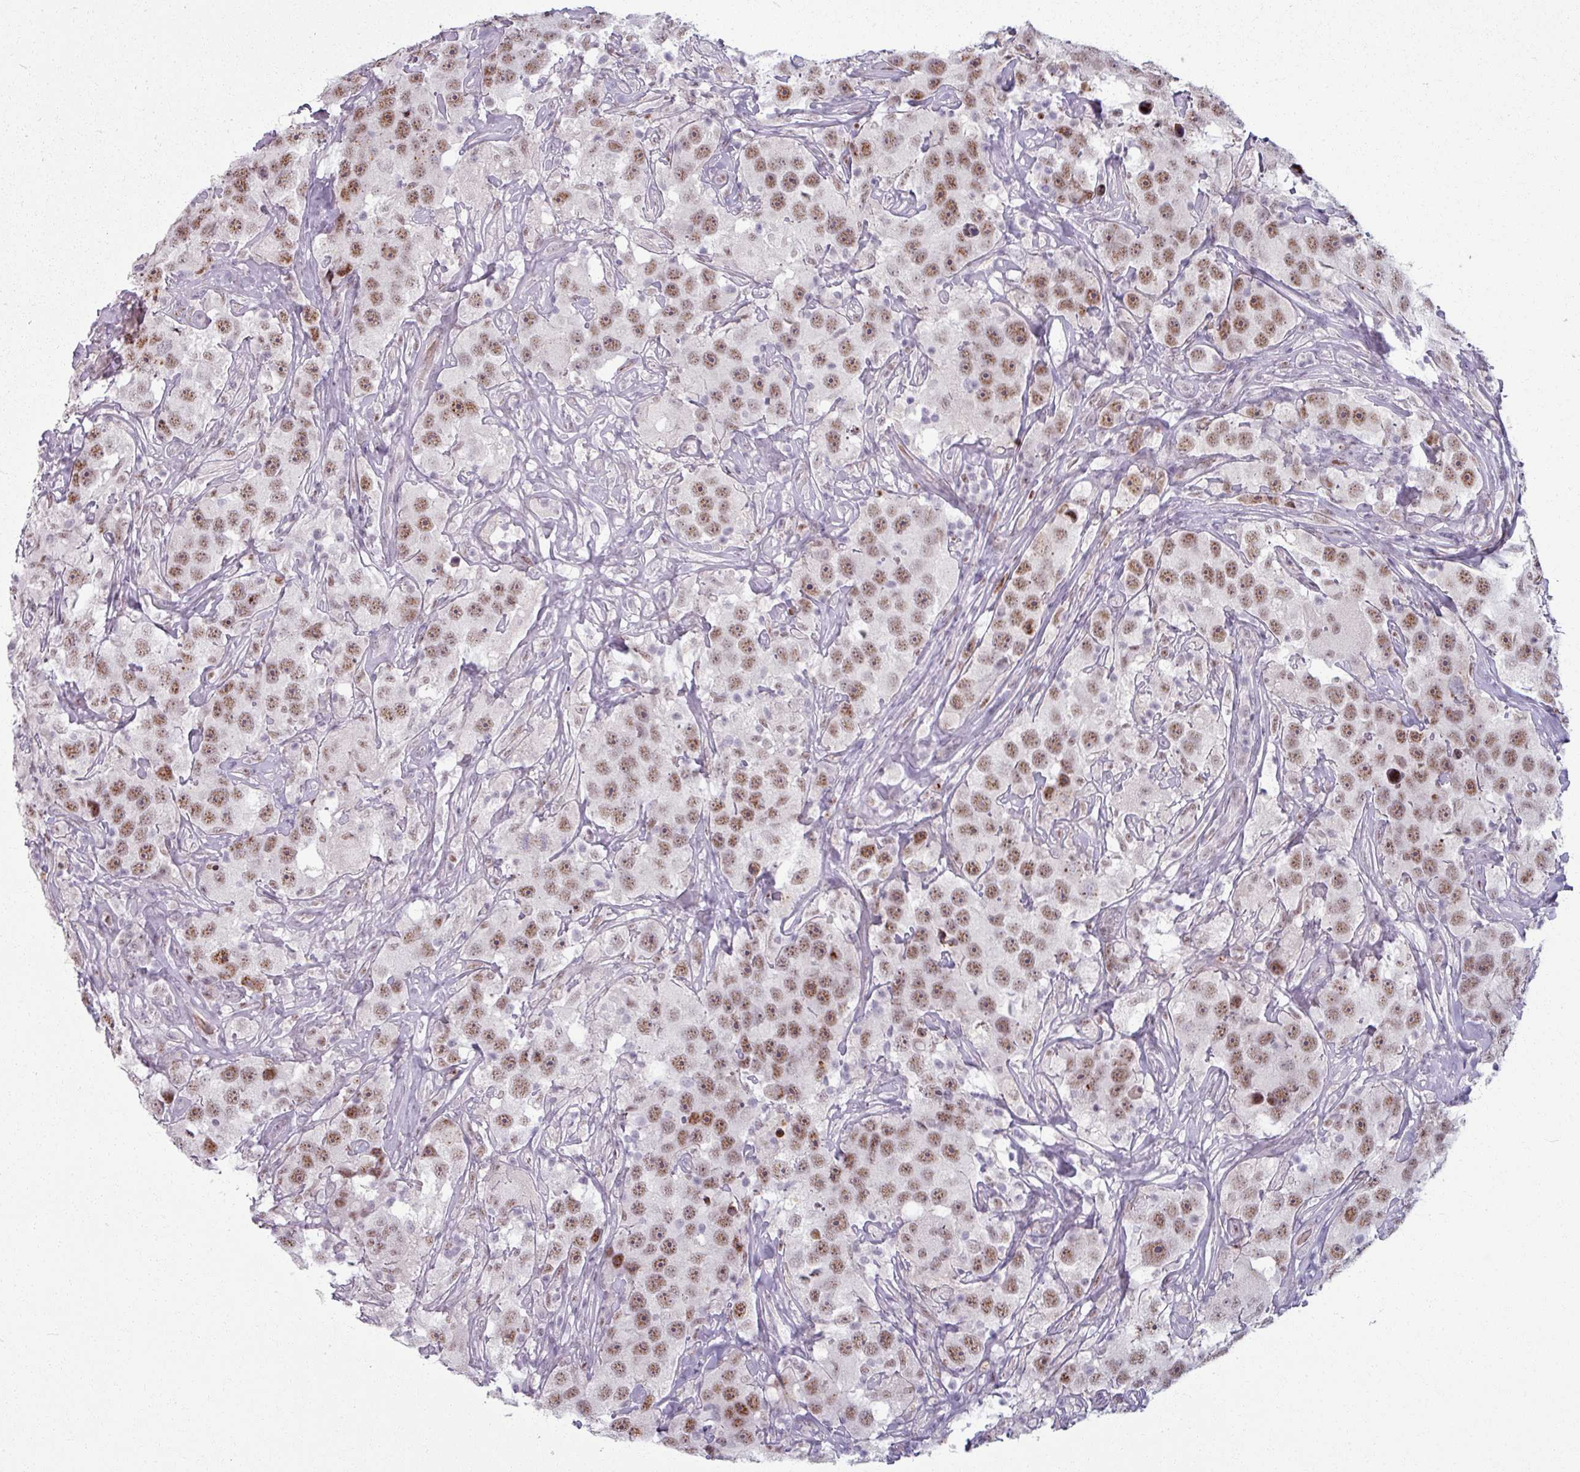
{"staining": {"intensity": "moderate", "quantity": ">75%", "location": "nuclear"}, "tissue": "testis cancer", "cell_type": "Tumor cells", "image_type": "cancer", "snomed": [{"axis": "morphology", "description": "Seminoma, NOS"}, {"axis": "topography", "description": "Testis"}], "caption": "A histopathology image of testis cancer (seminoma) stained for a protein reveals moderate nuclear brown staining in tumor cells.", "gene": "NCOR1", "patient": {"sex": "male", "age": 49}}